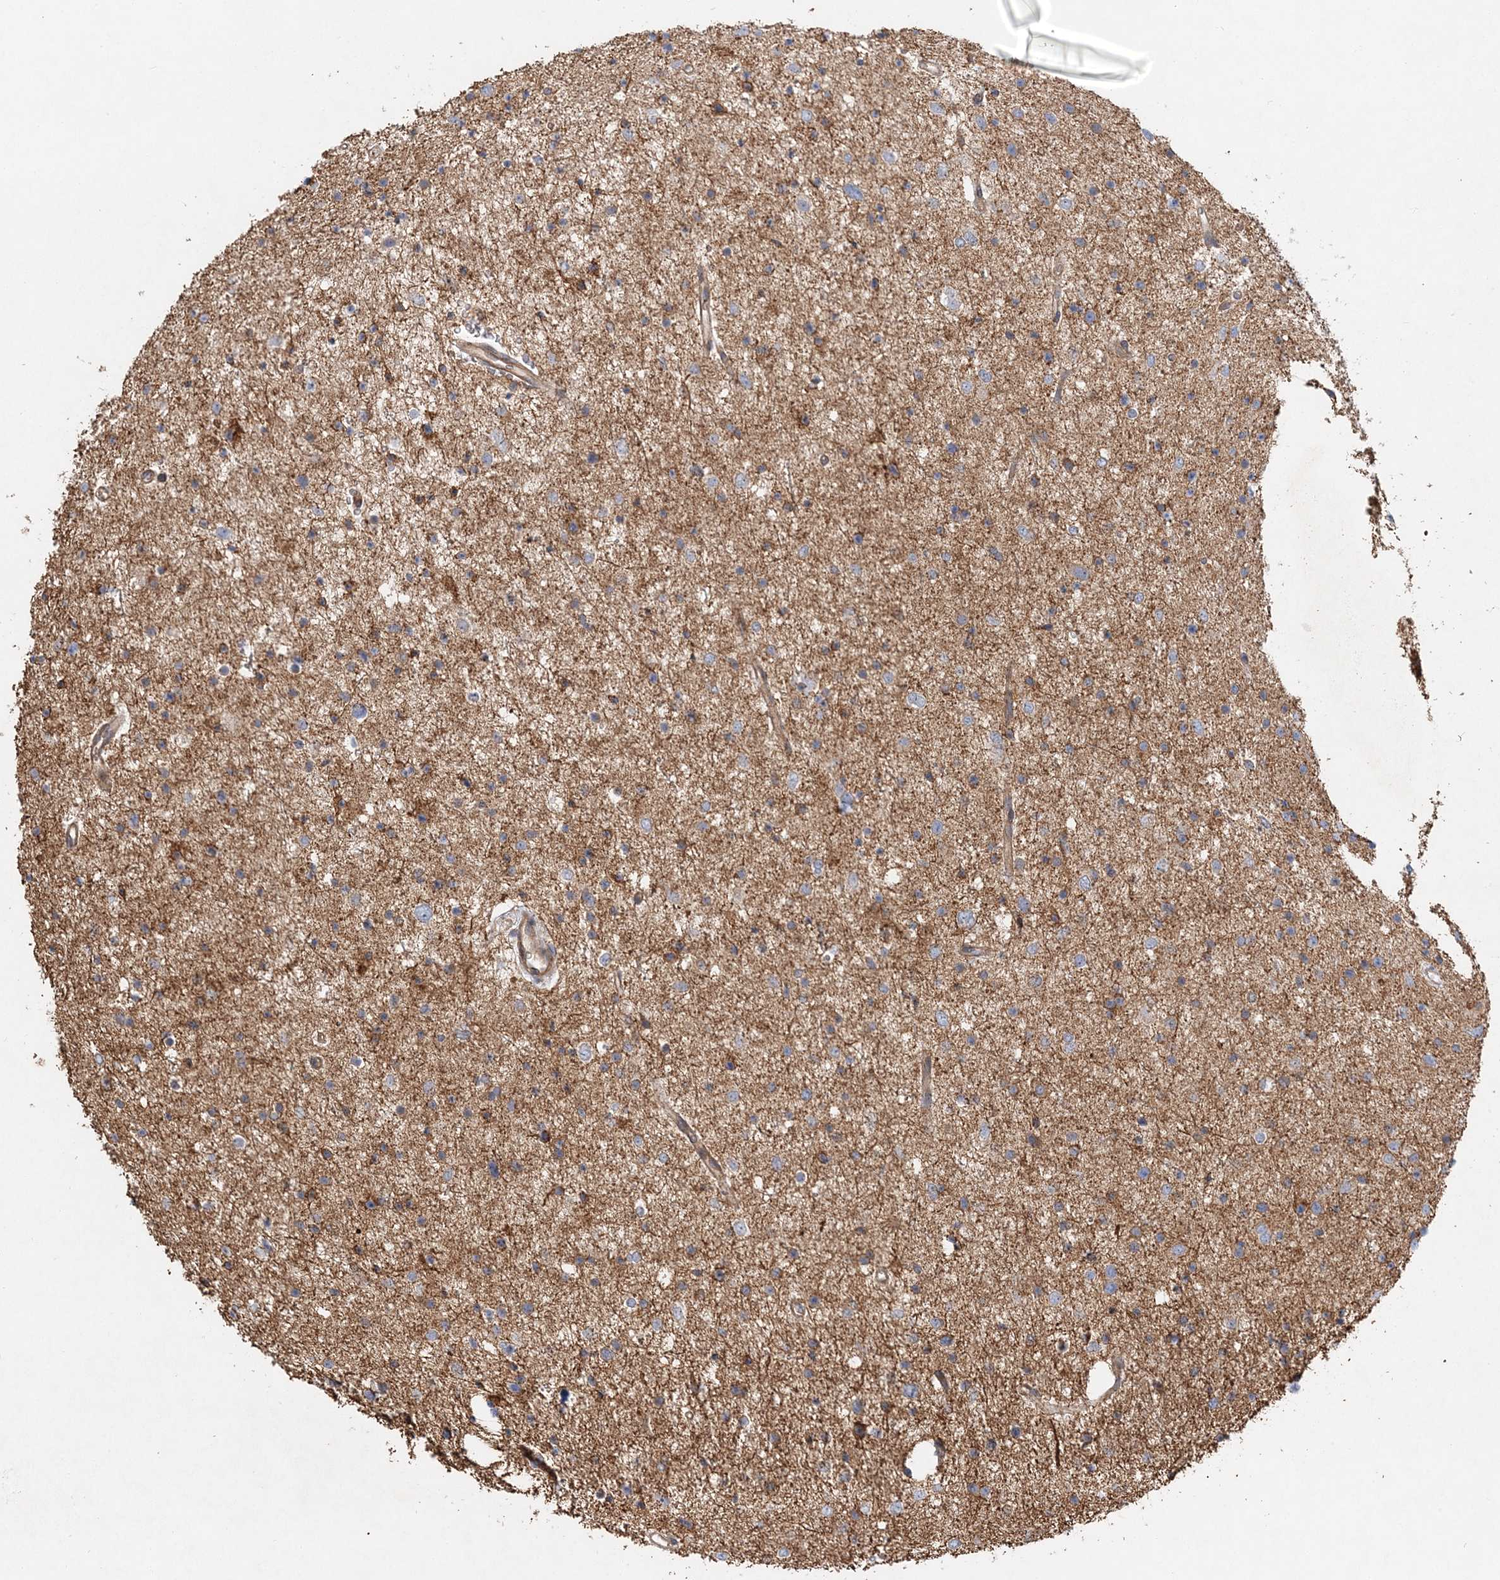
{"staining": {"intensity": "weak", "quantity": "<25%", "location": "cytoplasmic/membranous"}, "tissue": "glioma", "cell_type": "Tumor cells", "image_type": "cancer", "snomed": [{"axis": "morphology", "description": "Glioma, malignant, Low grade"}, {"axis": "topography", "description": "Brain"}], "caption": "Tumor cells are negative for brown protein staining in malignant low-grade glioma. (Stains: DAB (3,3'-diaminobenzidine) immunohistochemistry (IHC) with hematoxylin counter stain, Microscopy: brightfield microscopy at high magnification).", "gene": "ZFYVE16", "patient": {"sex": "female", "age": 37}}